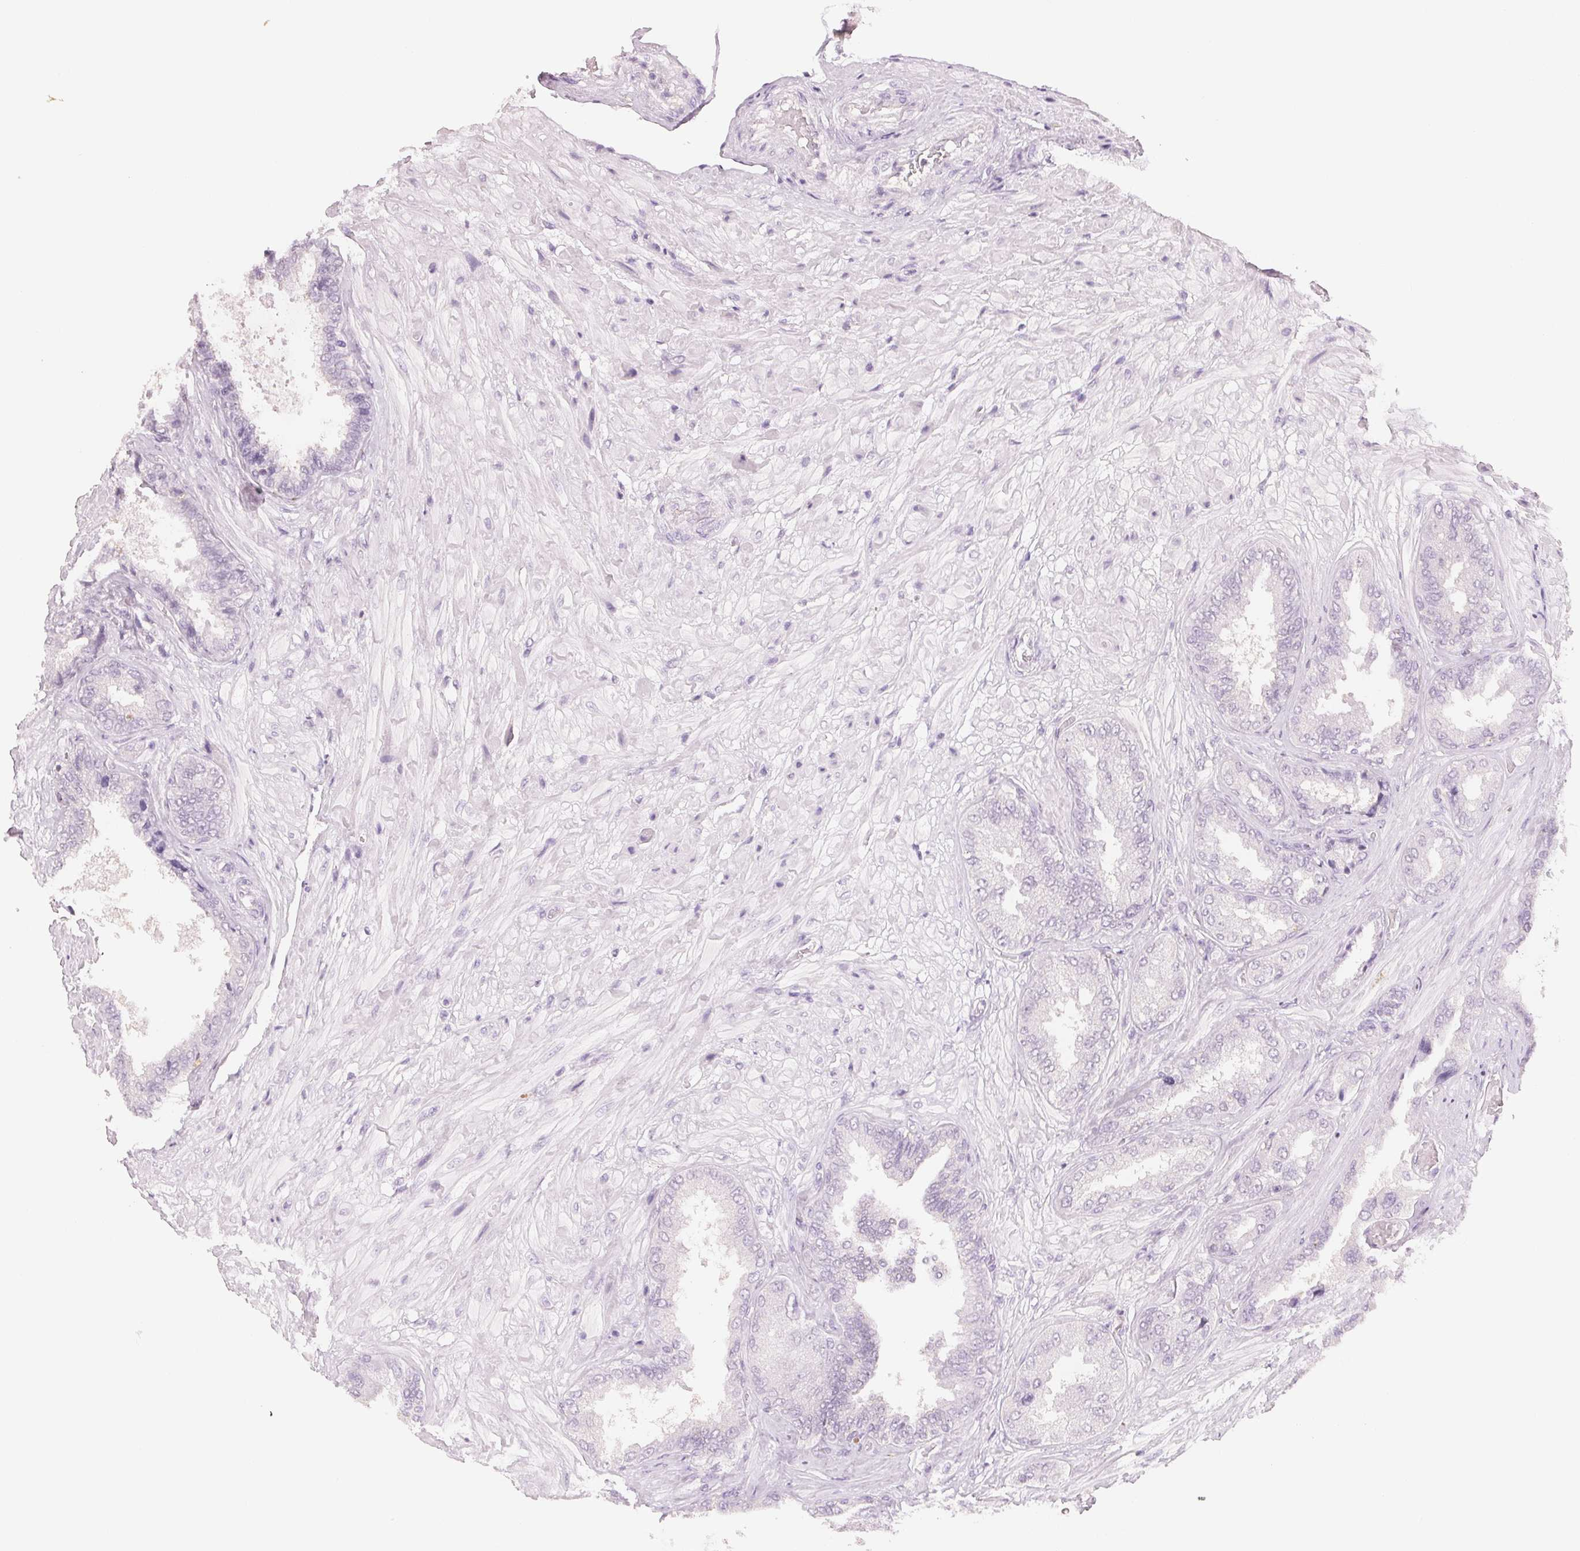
{"staining": {"intensity": "negative", "quantity": "none", "location": "none"}, "tissue": "seminal vesicle", "cell_type": "Glandular cells", "image_type": "normal", "snomed": [{"axis": "morphology", "description": "Normal tissue, NOS"}, {"axis": "topography", "description": "Seminal veicle"}], "caption": "DAB (3,3'-diaminobenzidine) immunohistochemical staining of benign seminal vesicle shows no significant expression in glandular cells.", "gene": "HOXB13", "patient": {"sex": "male", "age": 68}}